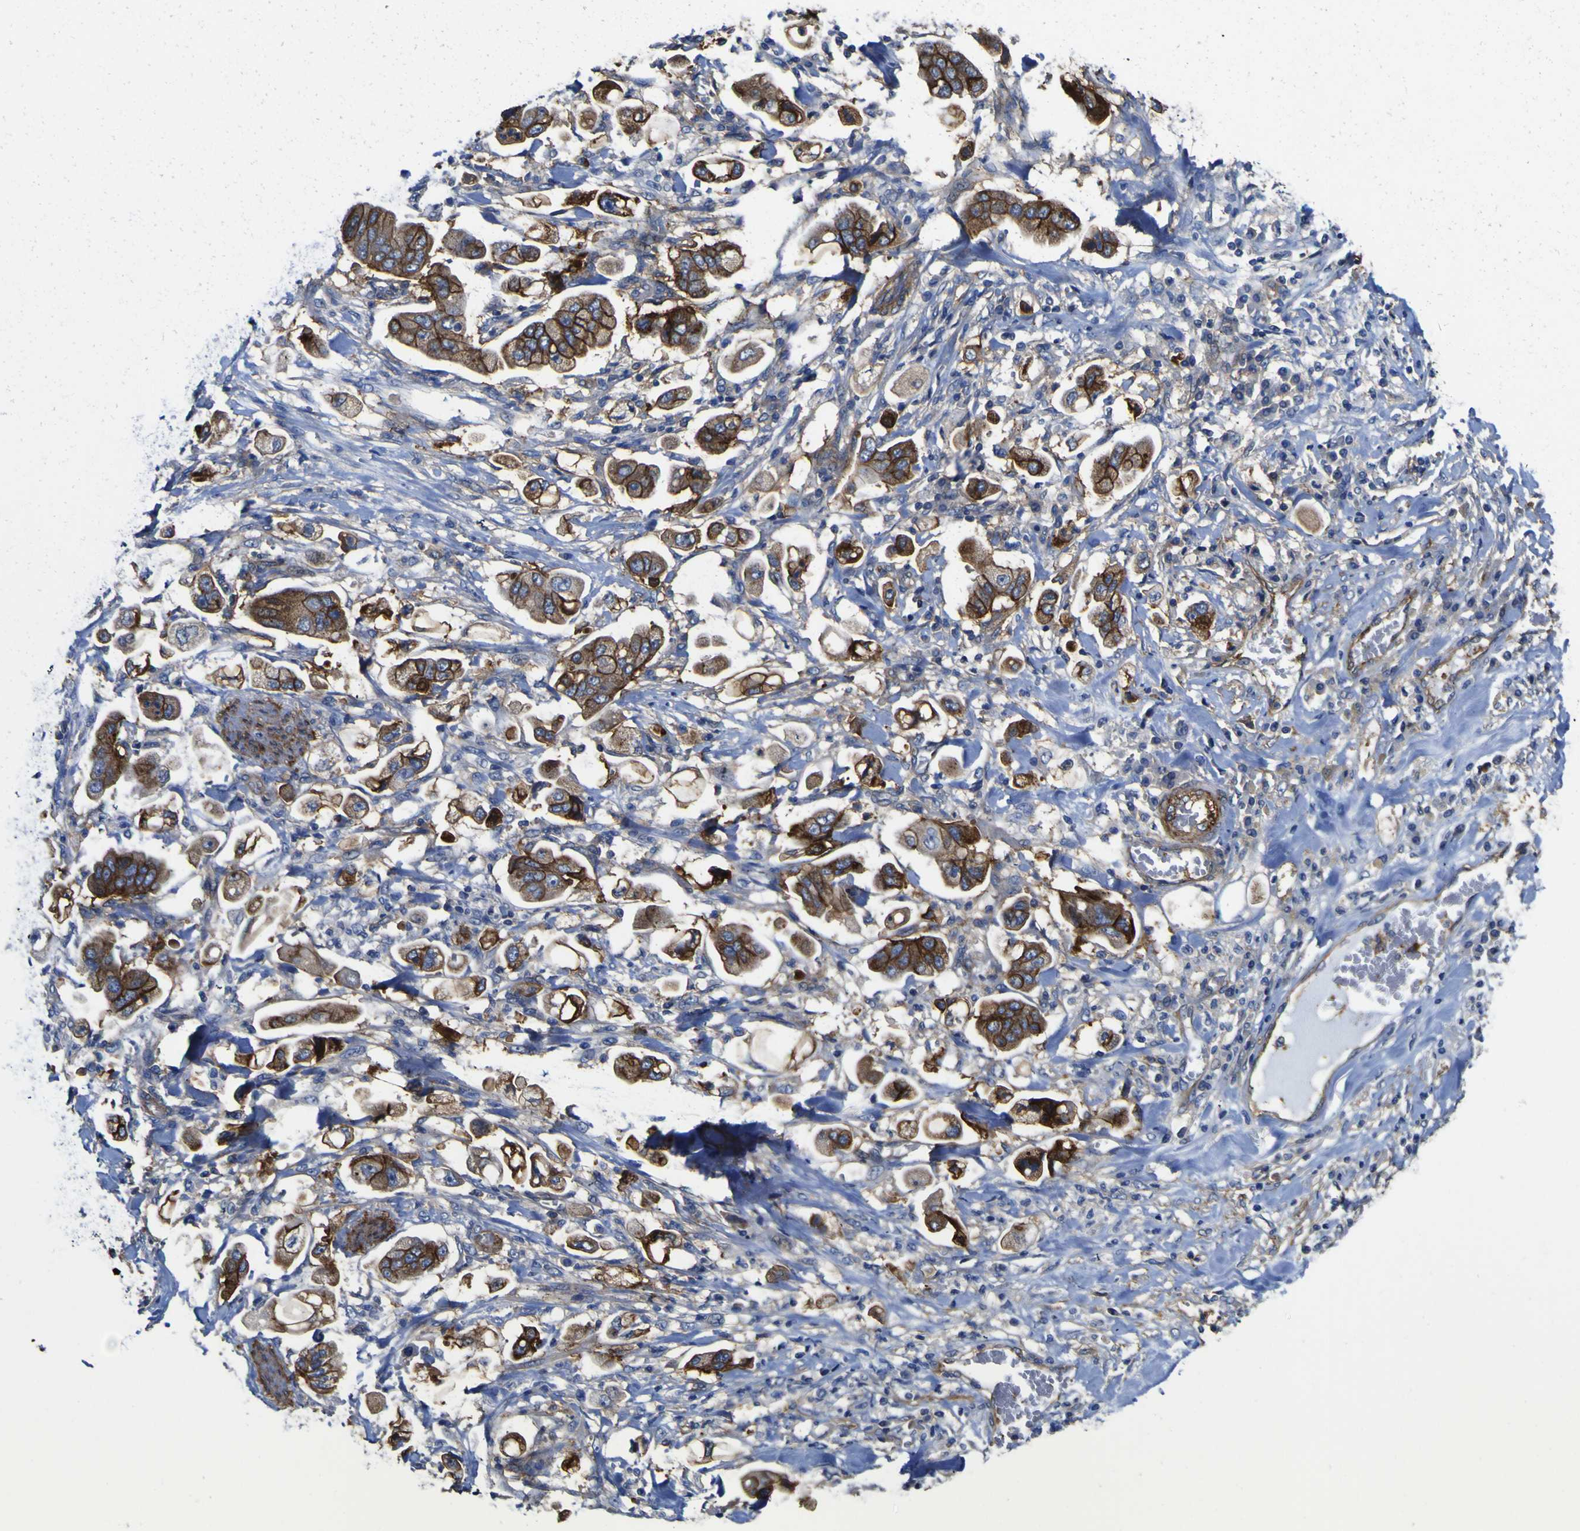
{"staining": {"intensity": "strong", "quantity": ">75%", "location": "cytoplasmic/membranous"}, "tissue": "stomach cancer", "cell_type": "Tumor cells", "image_type": "cancer", "snomed": [{"axis": "morphology", "description": "Adenocarcinoma, NOS"}, {"axis": "topography", "description": "Stomach"}], "caption": "Stomach cancer (adenocarcinoma) was stained to show a protein in brown. There is high levels of strong cytoplasmic/membranous positivity in approximately >75% of tumor cells. (DAB (3,3'-diaminobenzidine) = brown stain, brightfield microscopy at high magnification).", "gene": "CD151", "patient": {"sex": "male", "age": 62}}